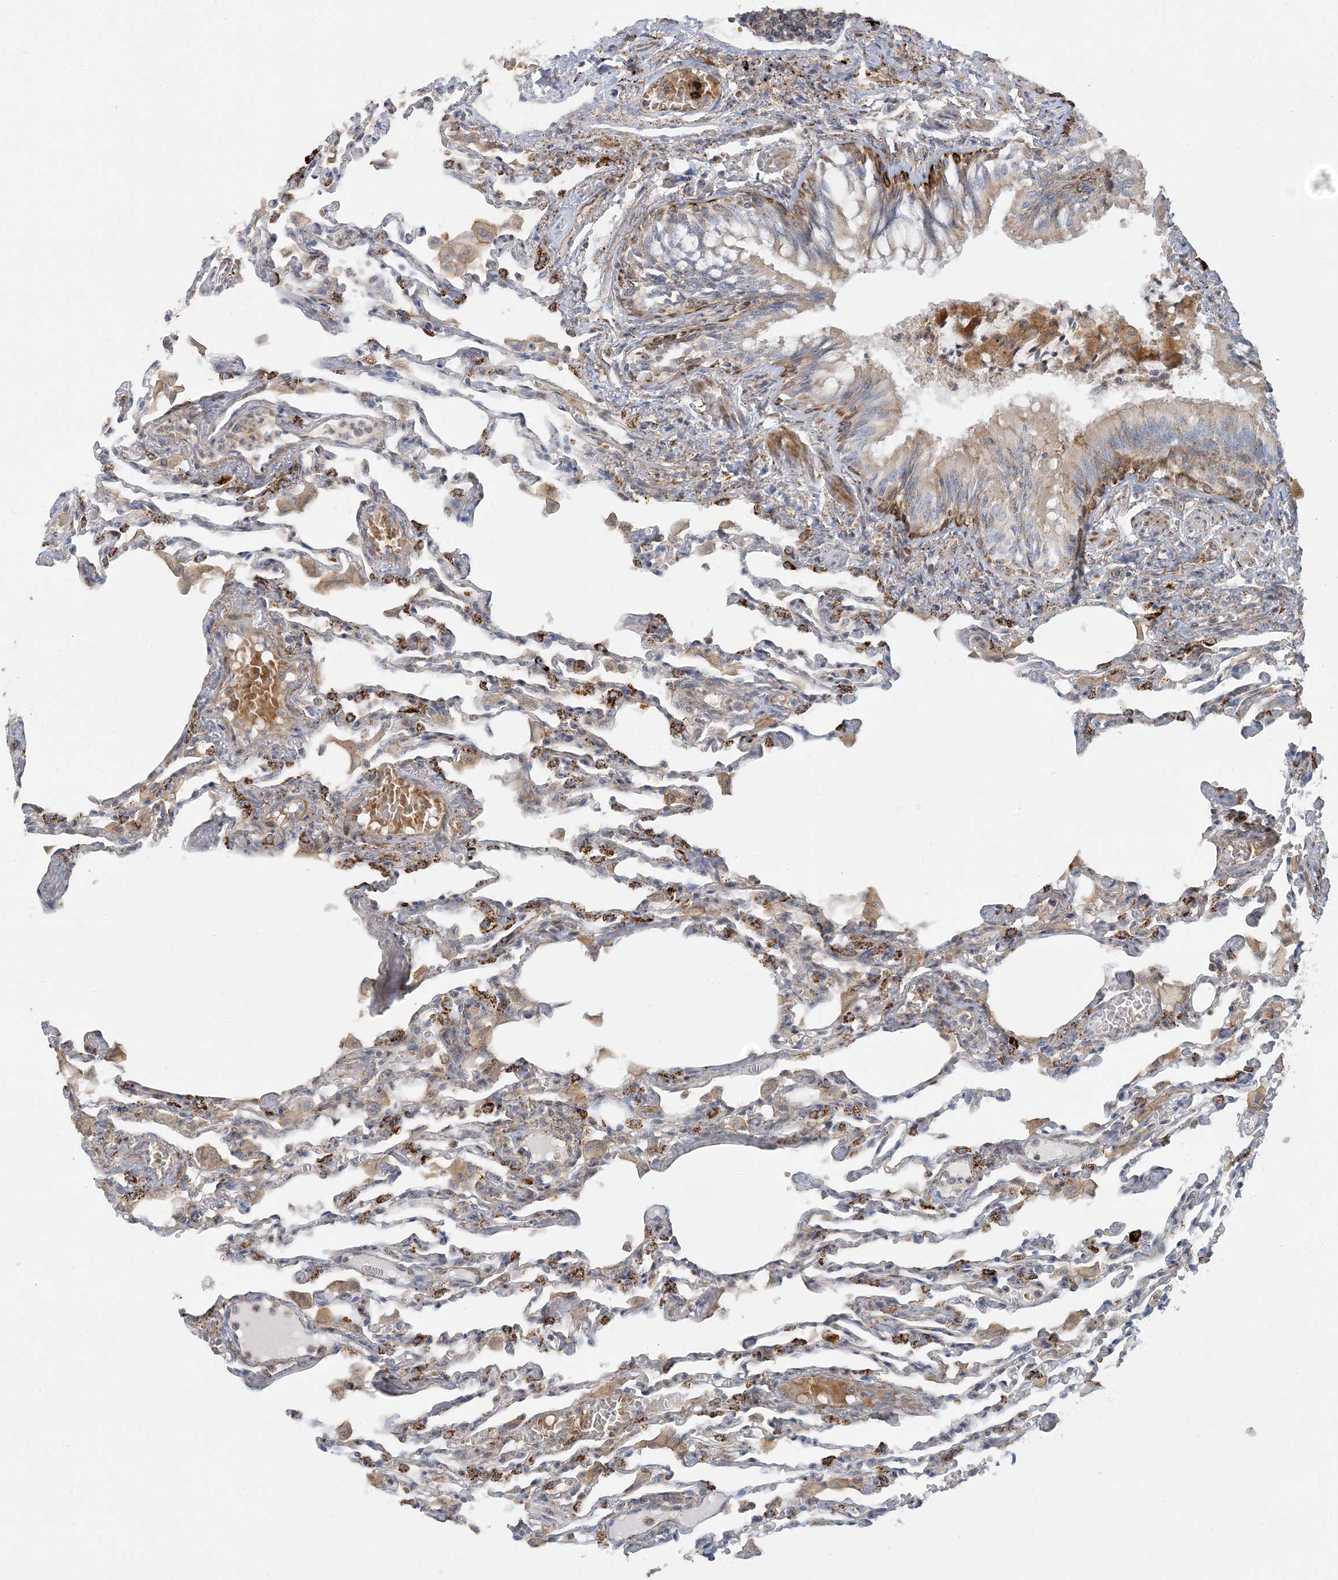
{"staining": {"intensity": "strong", "quantity": "<25%", "location": "cytoplasmic/membranous"}, "tissue": "lung", "cell_type": "Alveolar cells", "image_type": "normal", "snomed": [{"axis": "morphology", "description": "Normal tissue, NOS"}, {"axis": "topography", "description": "Bronchus"}, {"axis": "topography", "description": "Lung"}], "caption": "IHC micrograph of benign lung stained for a protein (brown), which shows medium levels of strong cytoplasmic/membranous staining in about <25% of alveolar cells.", "gene": "LTN1", "patient": {"sex": "female", "age": 49}}